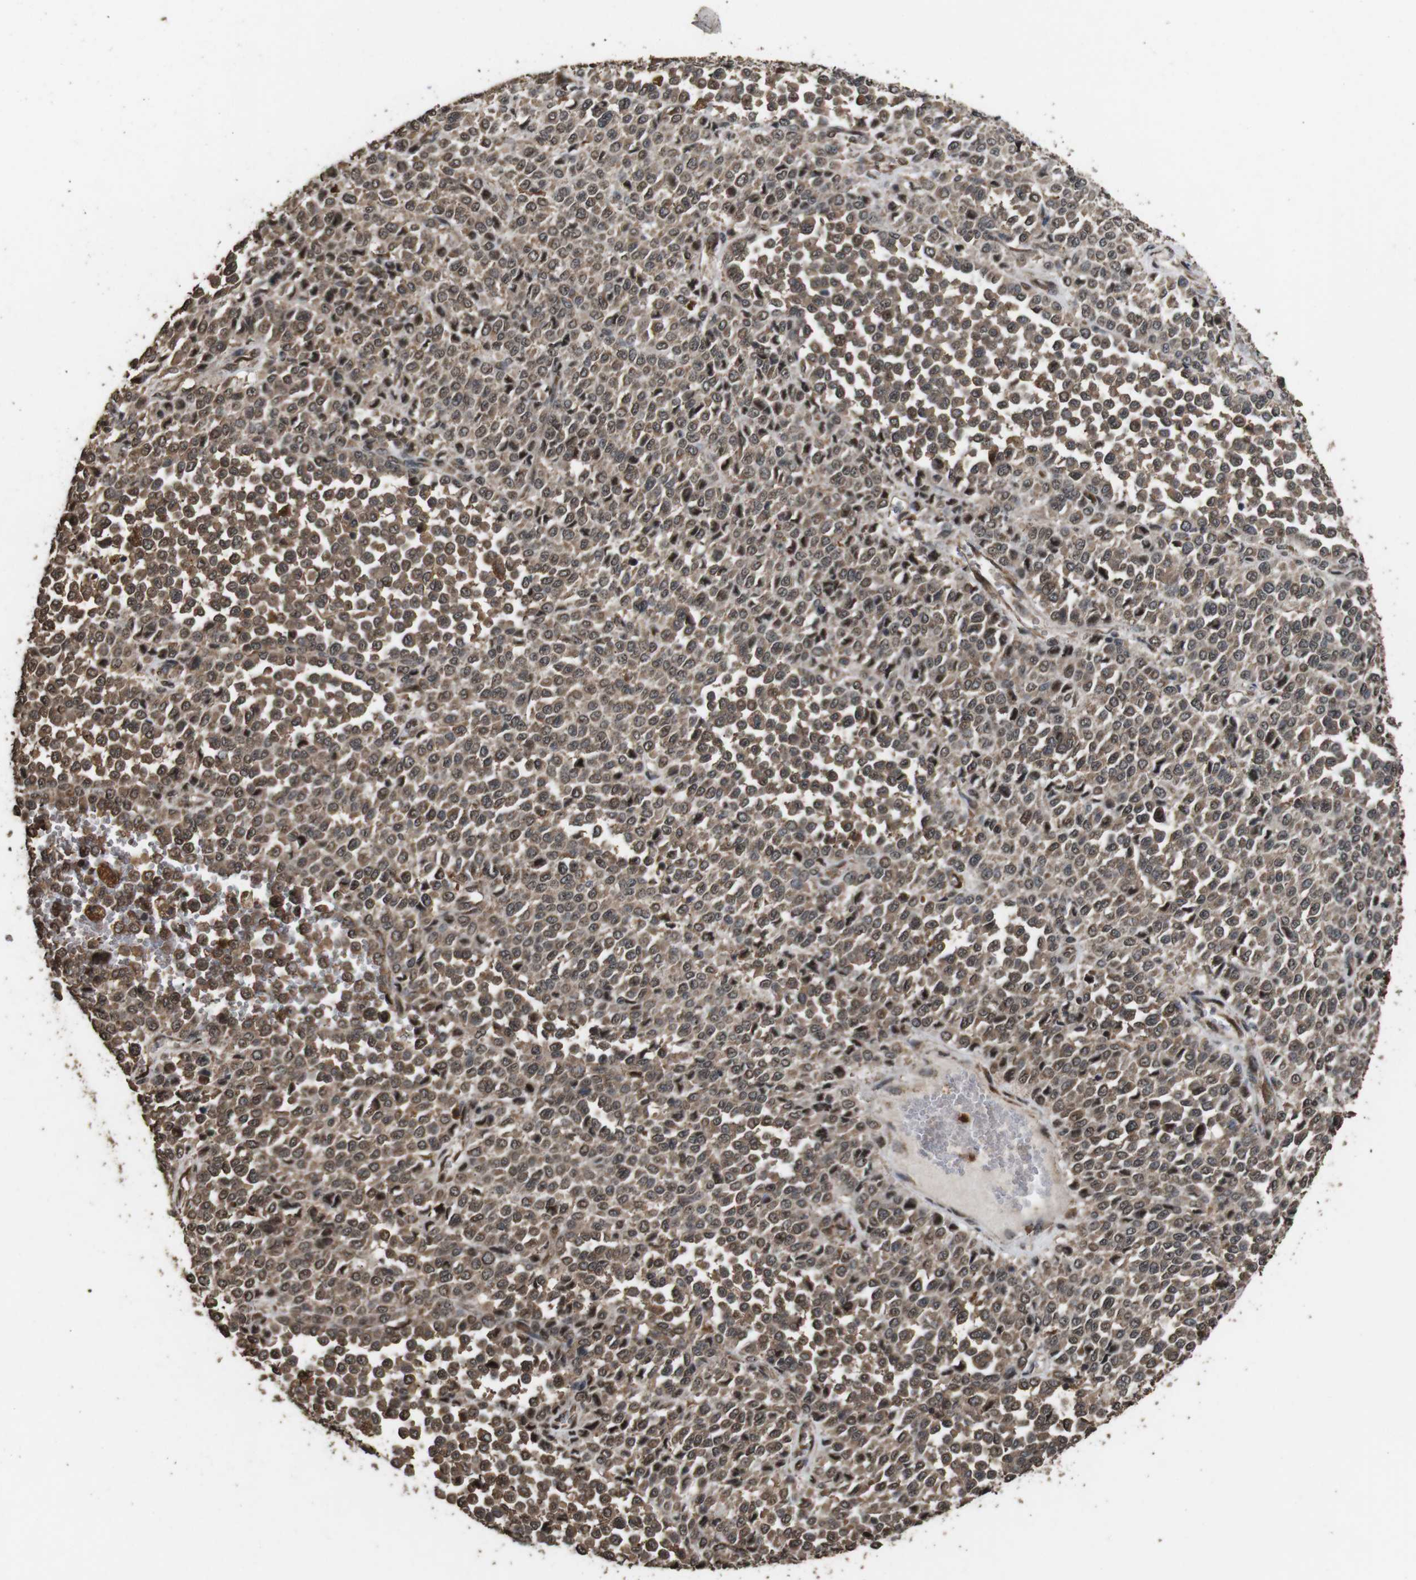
{"staining": {"intensity": "moderate", "quantity": ">75%", "location": "cytoplasmic/membranous,nuclear"}, "tissue": "melanoma", "cell_type": "Tumor cells", "image_type": "cancer", "snomed": [{"axis": "morphology", "description": "Malignant melanoma, Metastatic site"}, {"axis": "topography", "description": "Pancreas"}], "caption": "Immunohistochemical staining of malignant melanoma (metastatic site) demonstrates medium levels of moderate cytoplasmic/membranous and nuclear protein expression in about >75% of tumor cells. (IHC, brightfield microscopy, high magnification).", "gene": "RRAS2", "patient": {"sex": "female", "age": 30}}